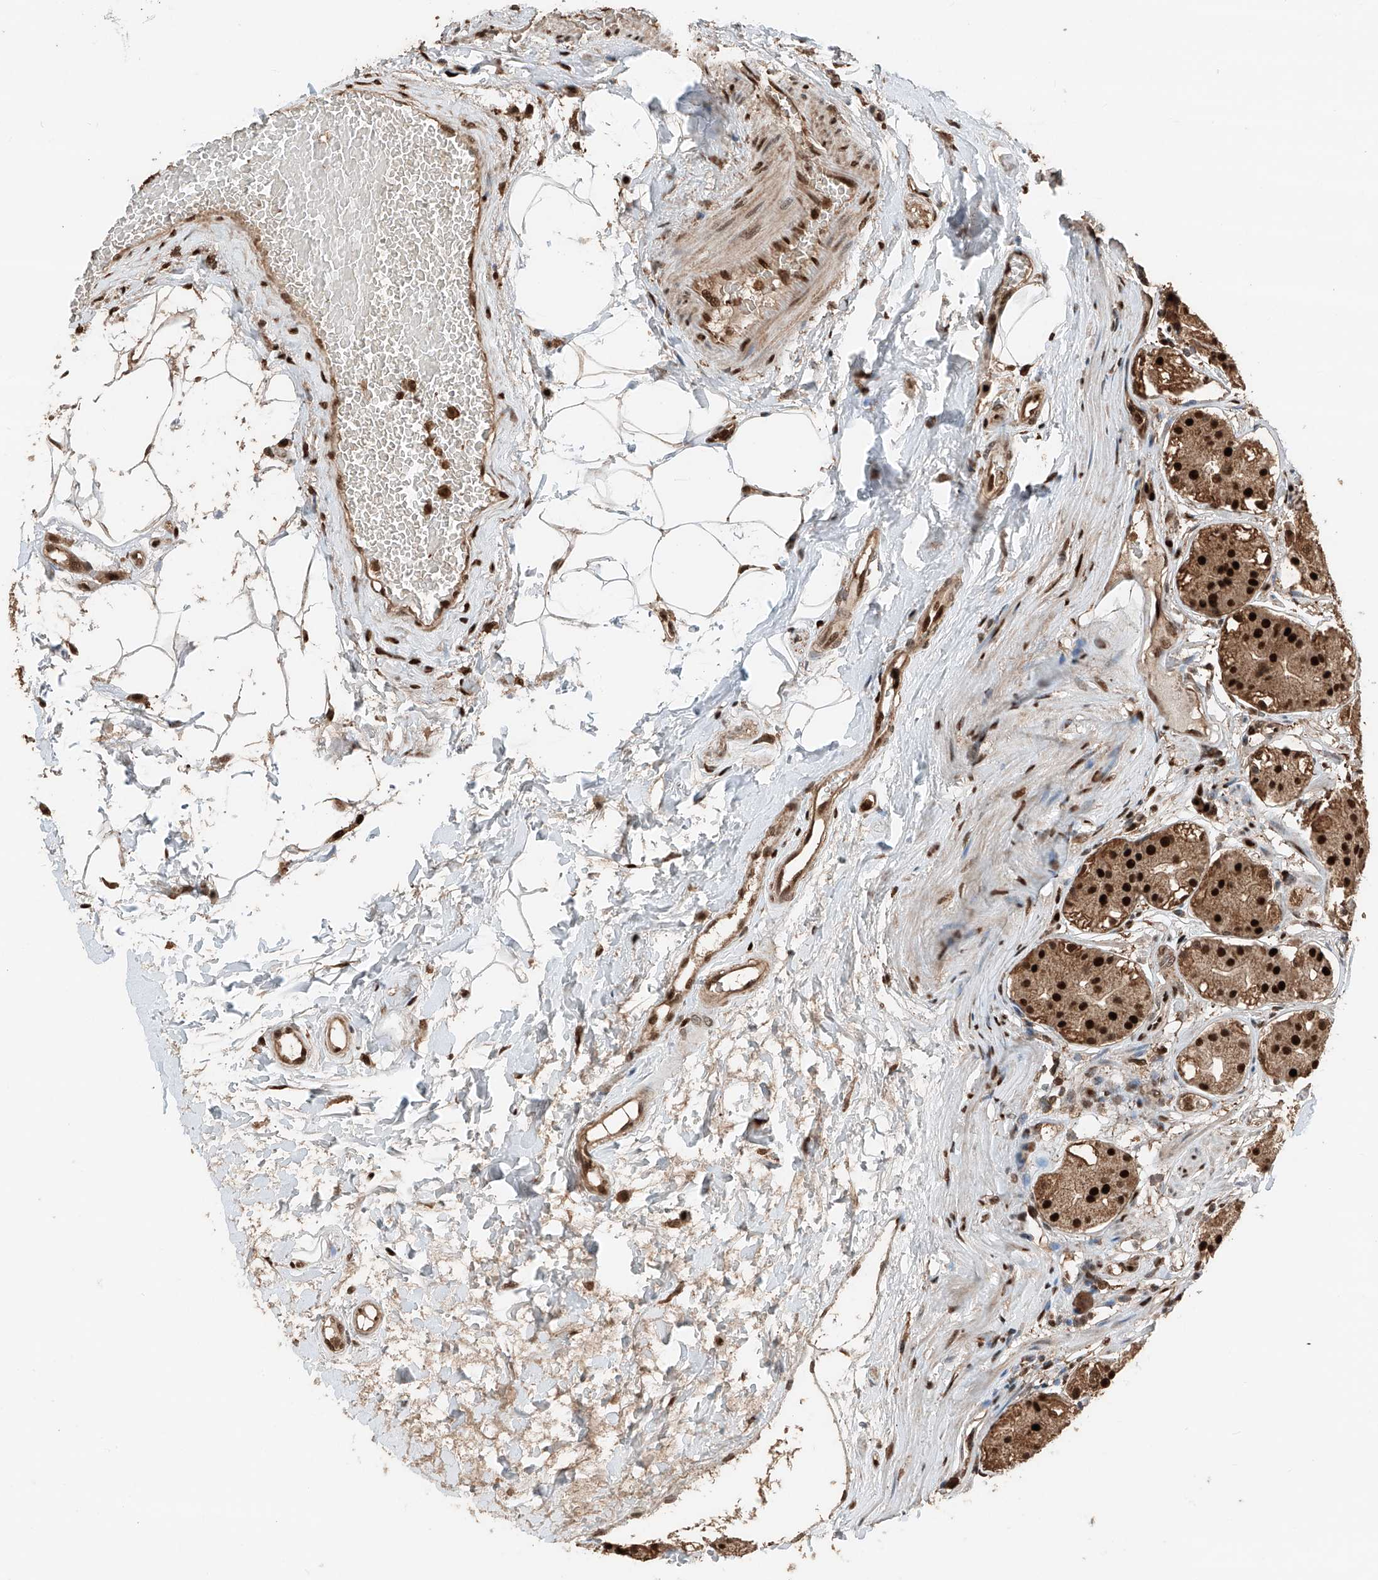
{"staining": {"intensity": "strong", "quantity": ">75%", "location": "cytoplasmic/membranous,nuclear"}, "tissue": "stomach", "cell_type": "Glandular cells", "image_type": "normal", "snomed": [{"axis": "morphology", "description": "Normal tissue, NOS"}, {"axis": "topography", "description": "Stomach"}, {"axis": "topography", "description": "Stomach, lower"}], "caption": "Immunohistochemistry histopathology image of unremarkable stomach stained for a protein (brown), which reveals high levels of strong cytoplasmic/membranous,nuclear positivity in approximately >75% of glandular cells.", "gene": "RMND1", "patient": {"sex": "female", "age": 56}}